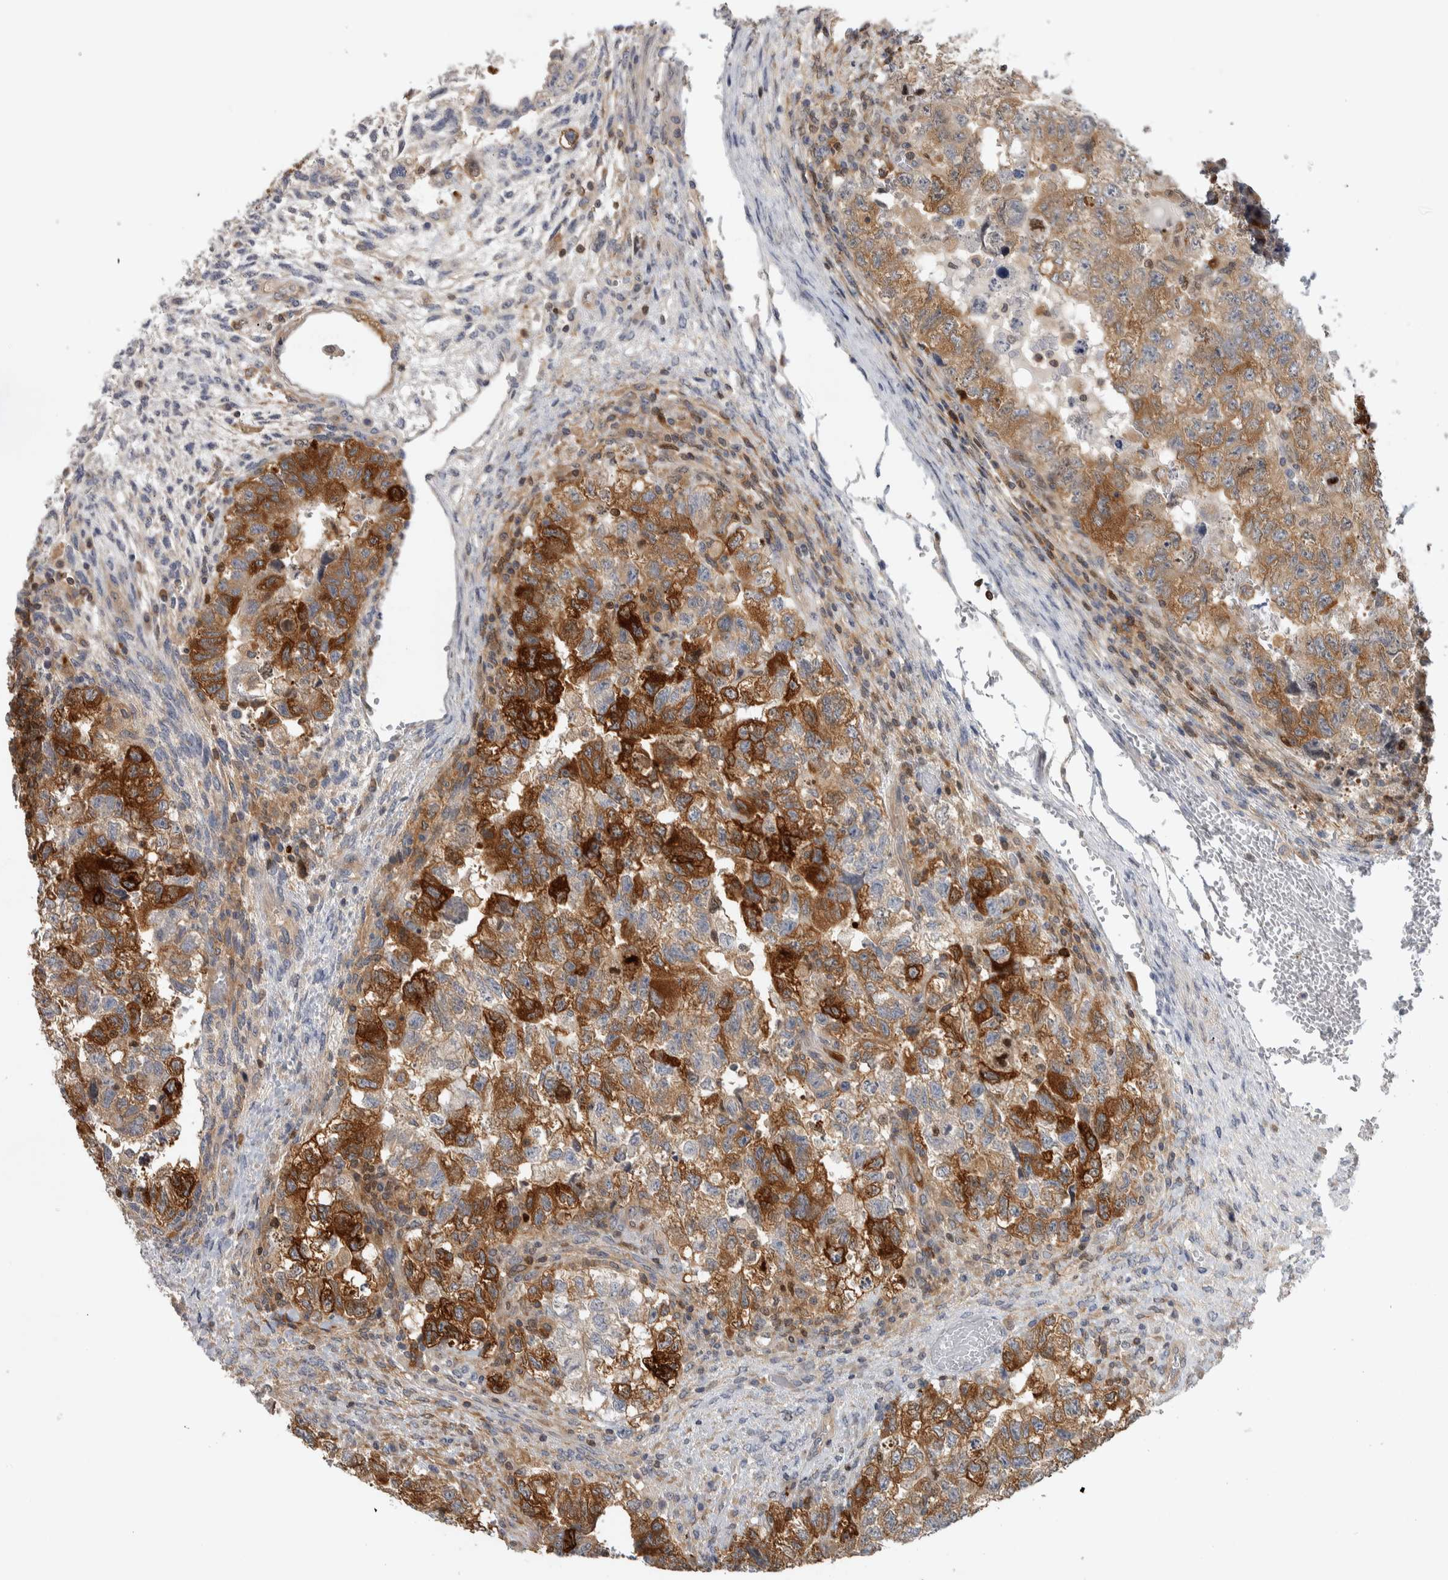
{"staining": {"intensity": "strong", "quantity": ">75%", "location": "cytoplasmic/membranous"}, "tissue": "testis cancer", "cell_type": "Tumor cells", "image_type": "cancer", "snomed": [{"axis": "morphology", "description": "Carcinoma, Embryonal, NOS"}, {"axis": "topography", "description": "Testis"}], "caption": "Testis embryonal carcinoma stained for a protein demonstrates strong cytoplasmic/membranous positivity in tumor cells.", "gene": "NFKB2", "patient": {"sex": "male", "age": 36}}